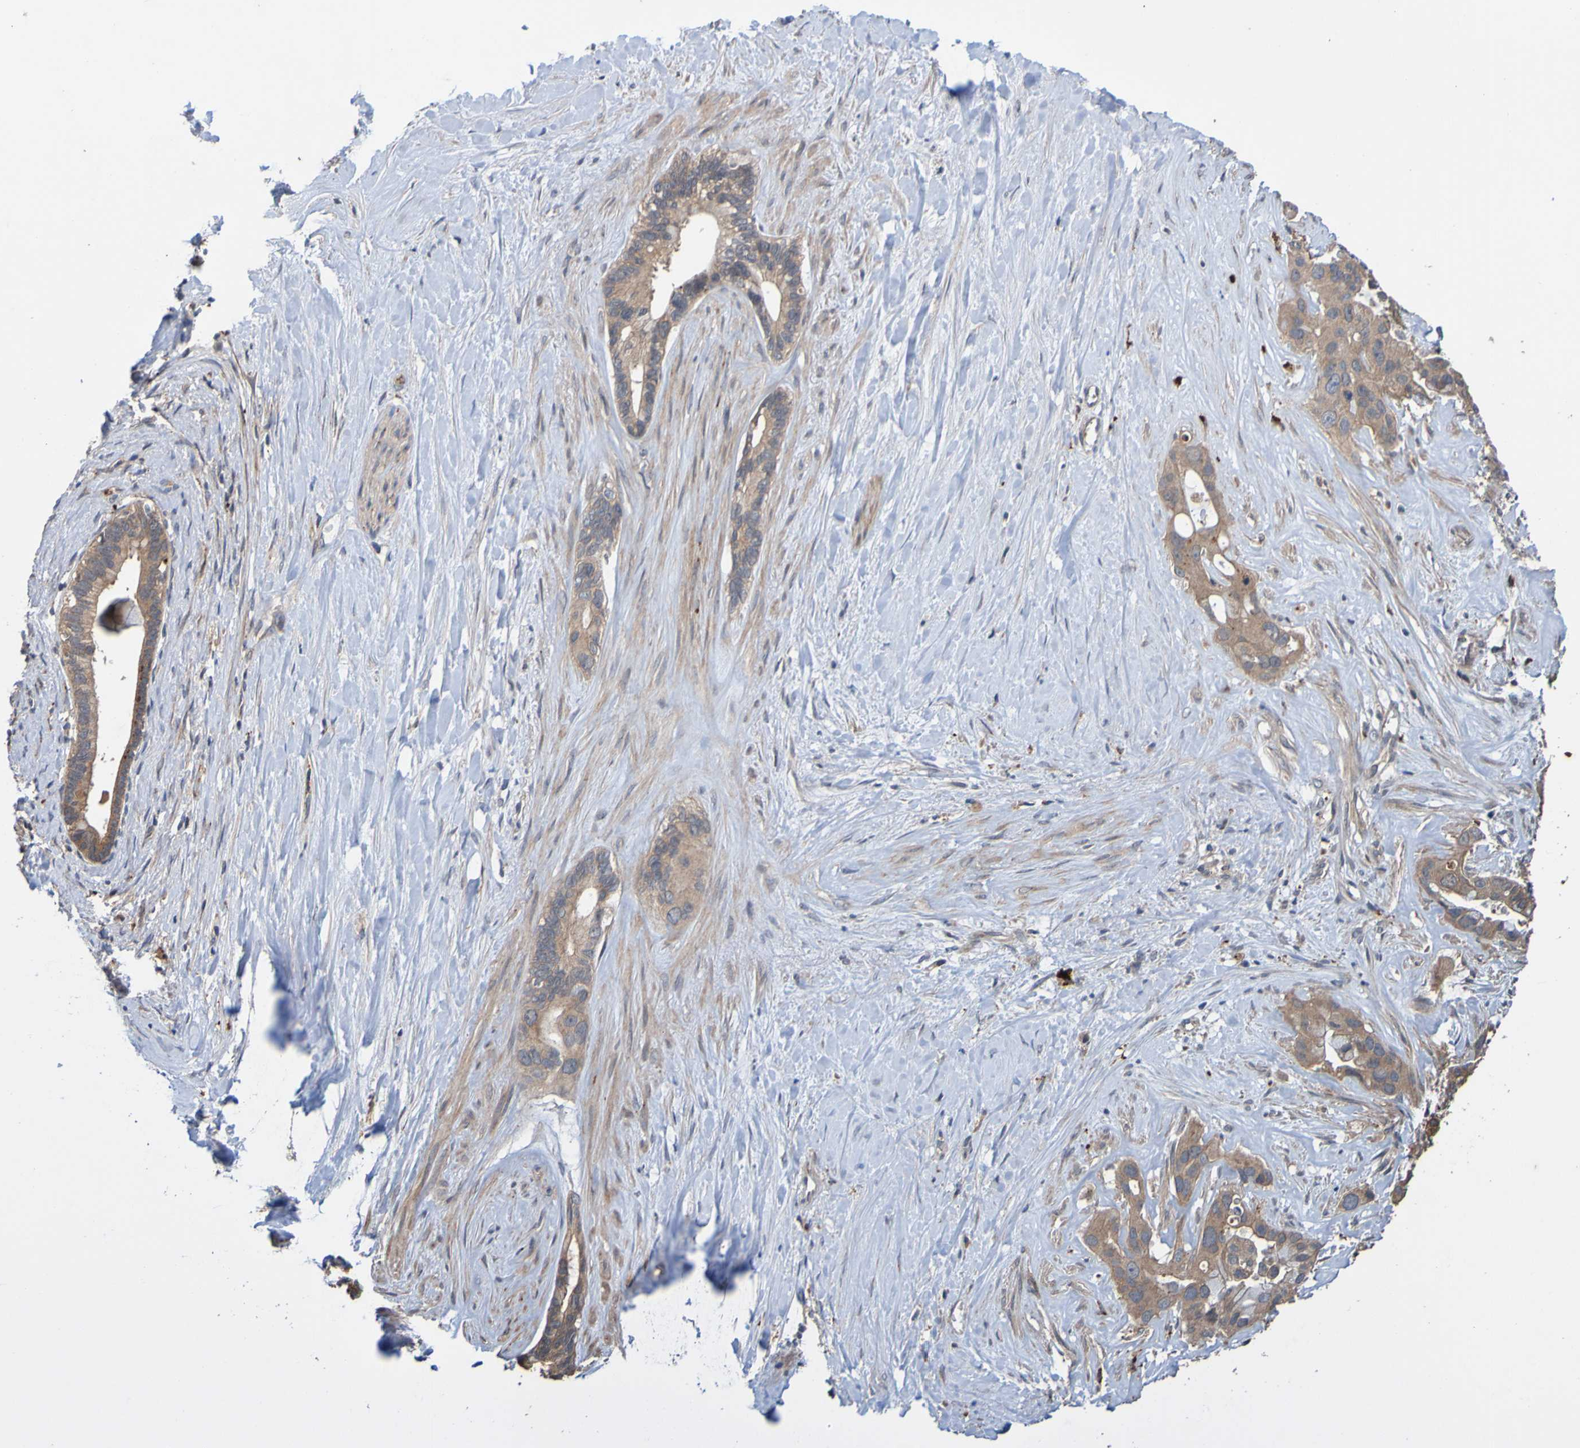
{"staining": {"intensity": "moderate", "quantity": ">75%", "location": "cytoplasmic/membranous"}, "tissue": "liver cancer", "cell_type": "Tumor cells", "image_type": "cancer", "snomed": [{"axis": "morphology", "description": "Cholangiocarcinoma"}, {"axis": "topography", "description": "Liver"}], "caption": "Immunohistochemistry staining of cholangiocarcinoma (liver), which shows medium levels of moderate cytoplasmic/membranous staining in approximately >75% of tumor cells indicating moderate cytoplasmic/membranous protein positivity. The staining was performed using DAB (brown) for protein detection and nuclei were counterstained in hematoxylin (blue).", "gene": "UCN", "patient": {"sex": "female", "age": 65}}